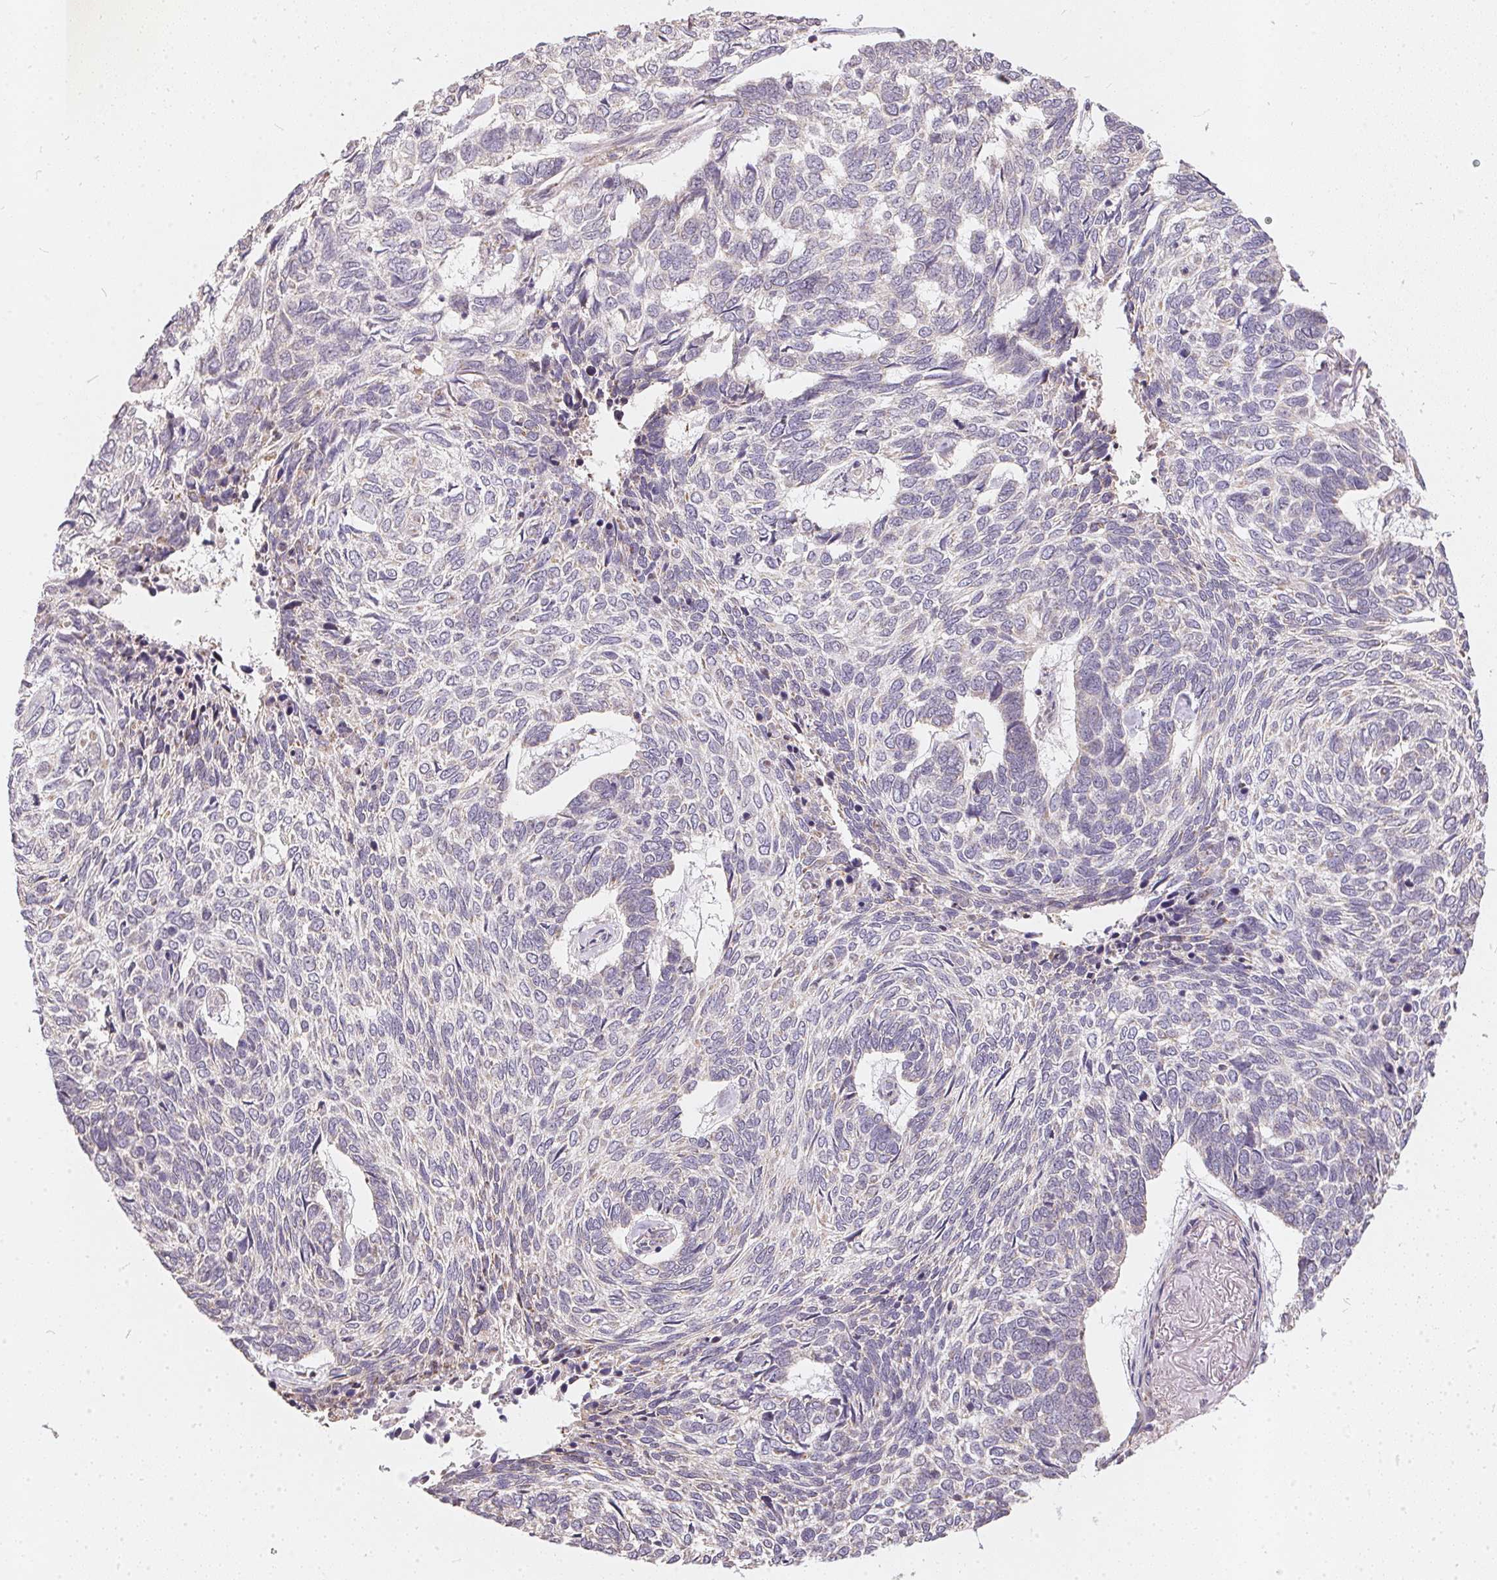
{"staining": {"intensity": "negative", "quantity": "none", "location": "none"}, "tissue": "skin cancer", "cell_type": "Tumor cells", "image_type": "cancer", "snomed": [{"axis": "morphology", "description": "Basal cell carcinoma"}, {"axis": "topography", "description": "Skin"}], "caption": "A histopathology image of basal cell carcinoma (skin) stained for a protein reveals no brown staining in tumor cells.", "gene": "VWA5B2", "patient": {"sex": "female", "age": 65}}